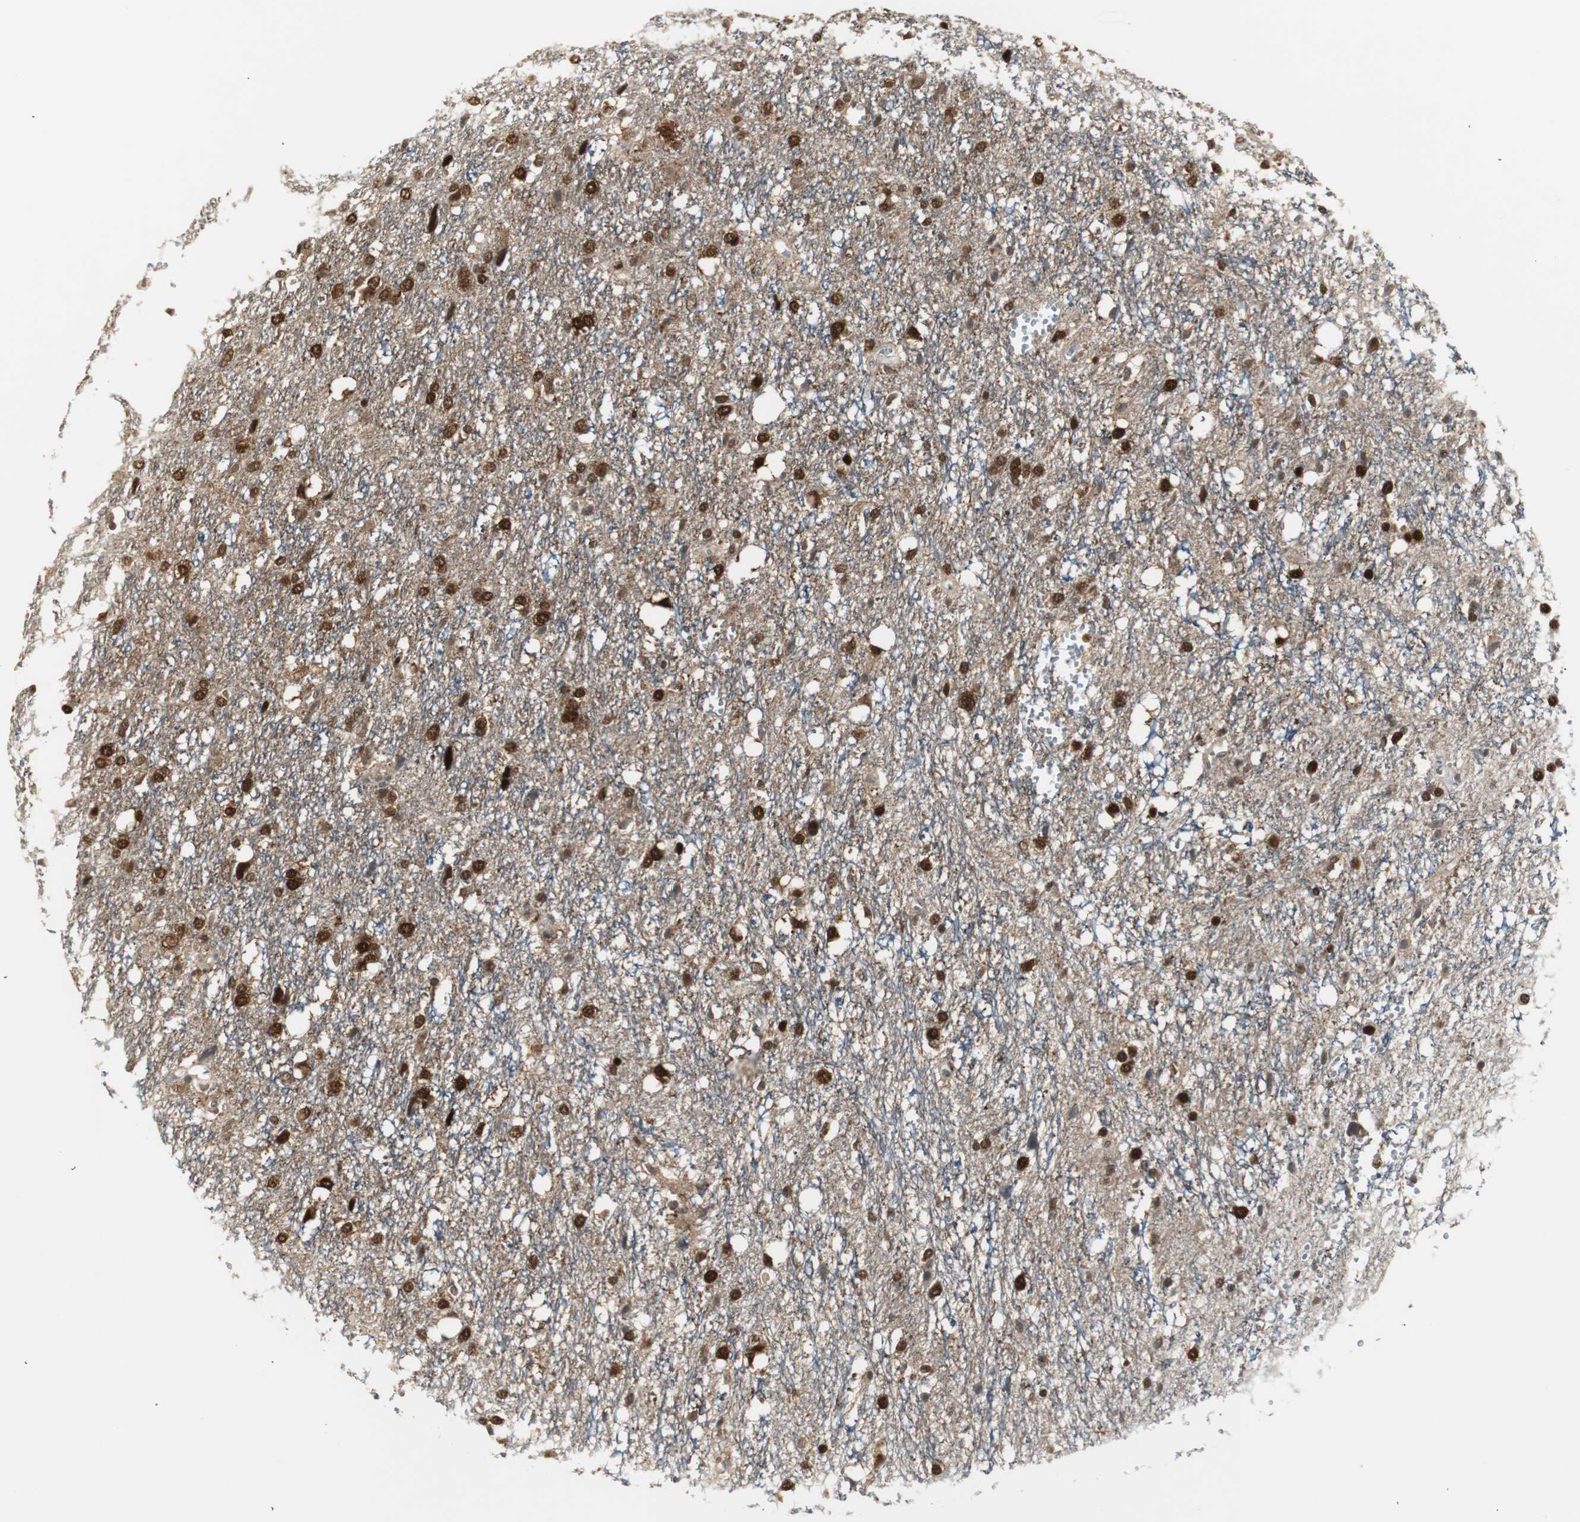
{"staining": {"intensity": "strong", "quantity": ">75%", "location": "cytoplasmic/membranous,nuclear"}, "tissue": "glioma", "cell_type": "Tumor cells", "image_type": "cancer", "snomed": [{"axis": "morphology", "description": "Glioma, malignant, High grade"}, {"axis": "topography", "description": "Brain"}], "caption": "Immunohistochemical staining of glioma reveals high levels of strong cytoplasmic/membranous and nuclear positivity in about >75% of tumor cells.", "gene": "PLIN3", "patient": {"sex": "female", "age": 59}}